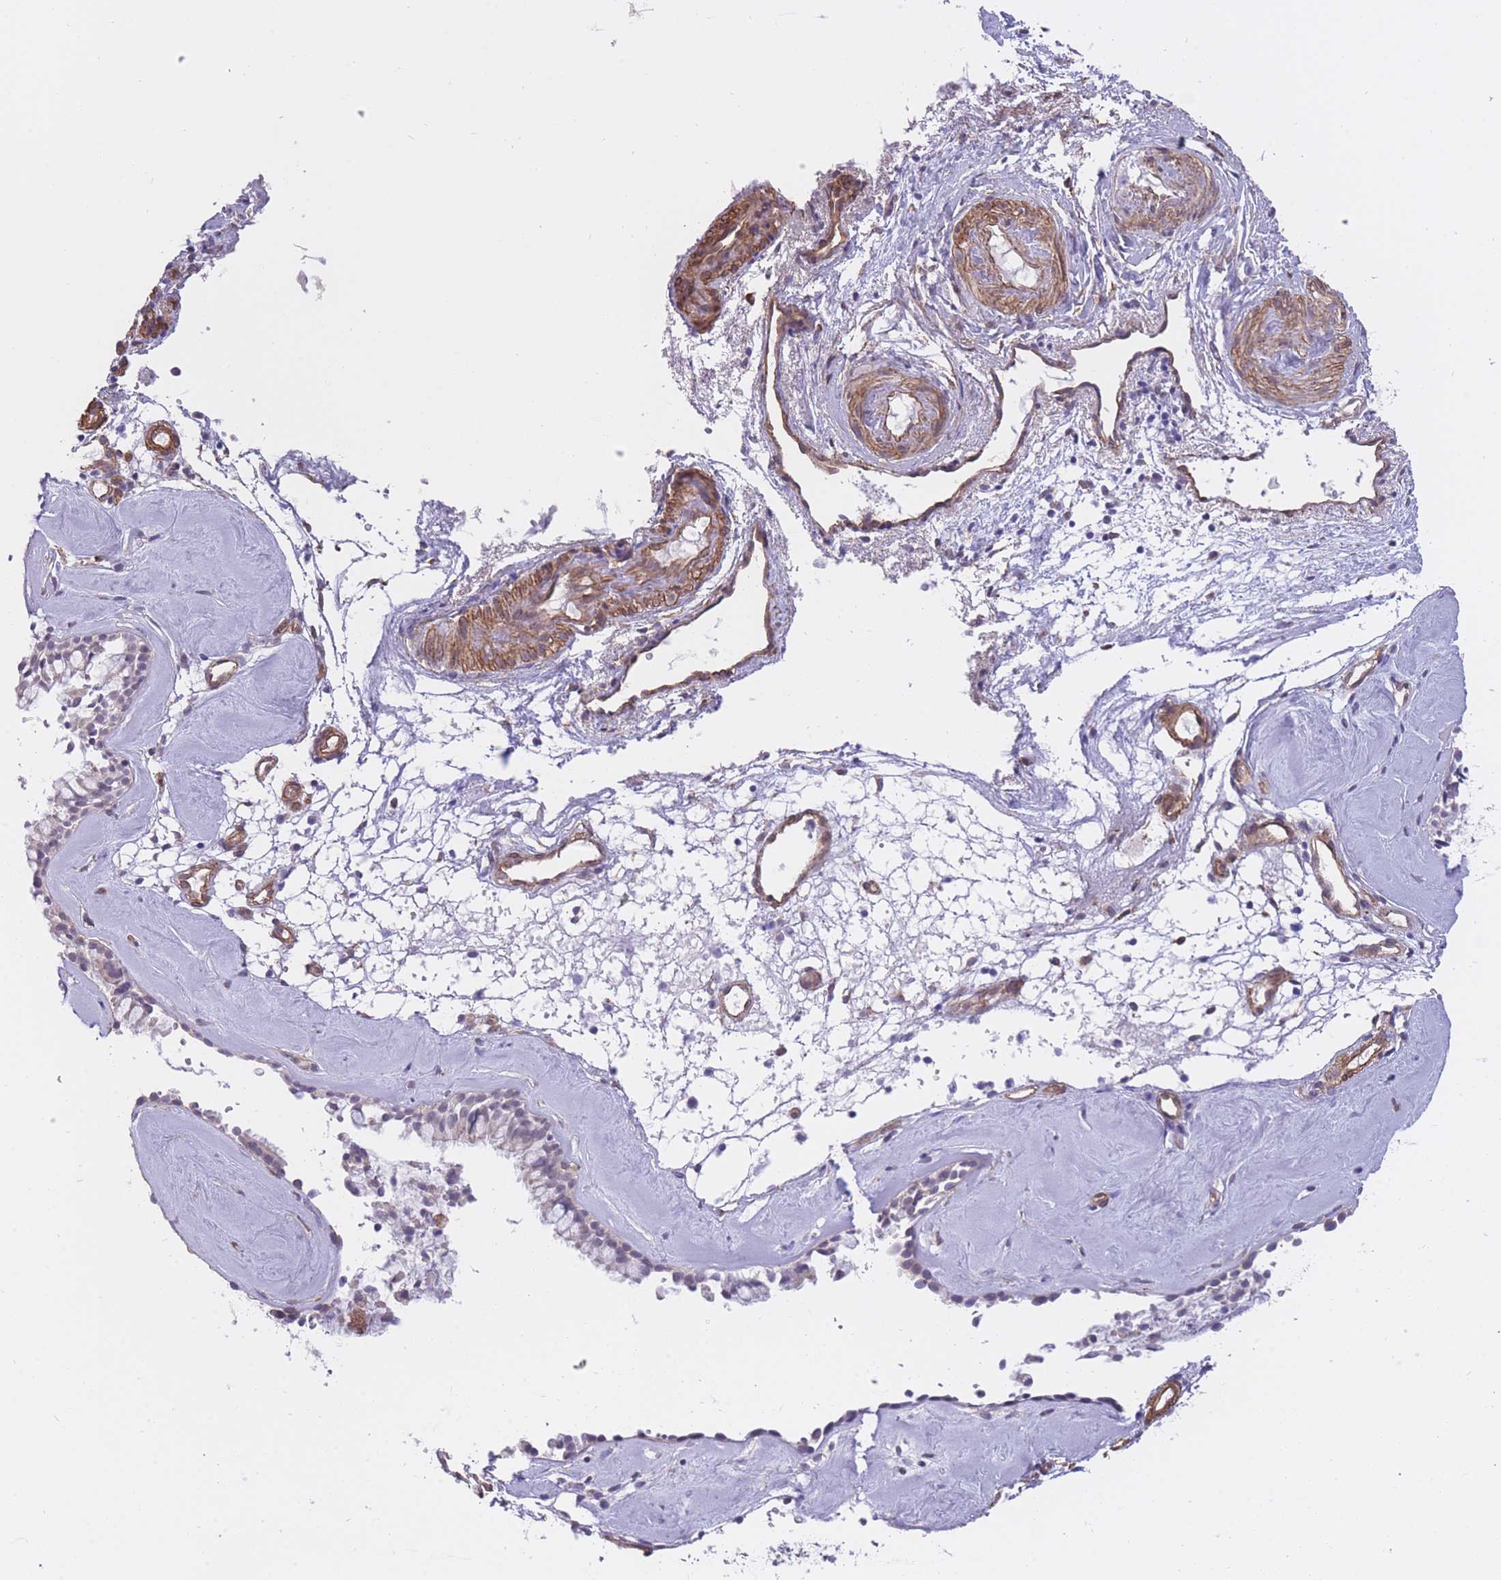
{"staining": {"intensity": "negative", "quantity": "none", "location": "none"}, "tissue": "nasopharynx", "cell_type": "Respiratory epithelial cells", "image_type": "normal", "snomed": [{"axis": "morphology", "description": "Normal tissue, NOS"}, {"axis": "topography", "description": "Nasopharynx"}], "caption": "Immunohistochemical staining of unremarkable nasopharynx reveals no significant staining in respiratory epithelial cells.", "gene": "QTRT1", "patient": {"sex": "male", "age": 65}}